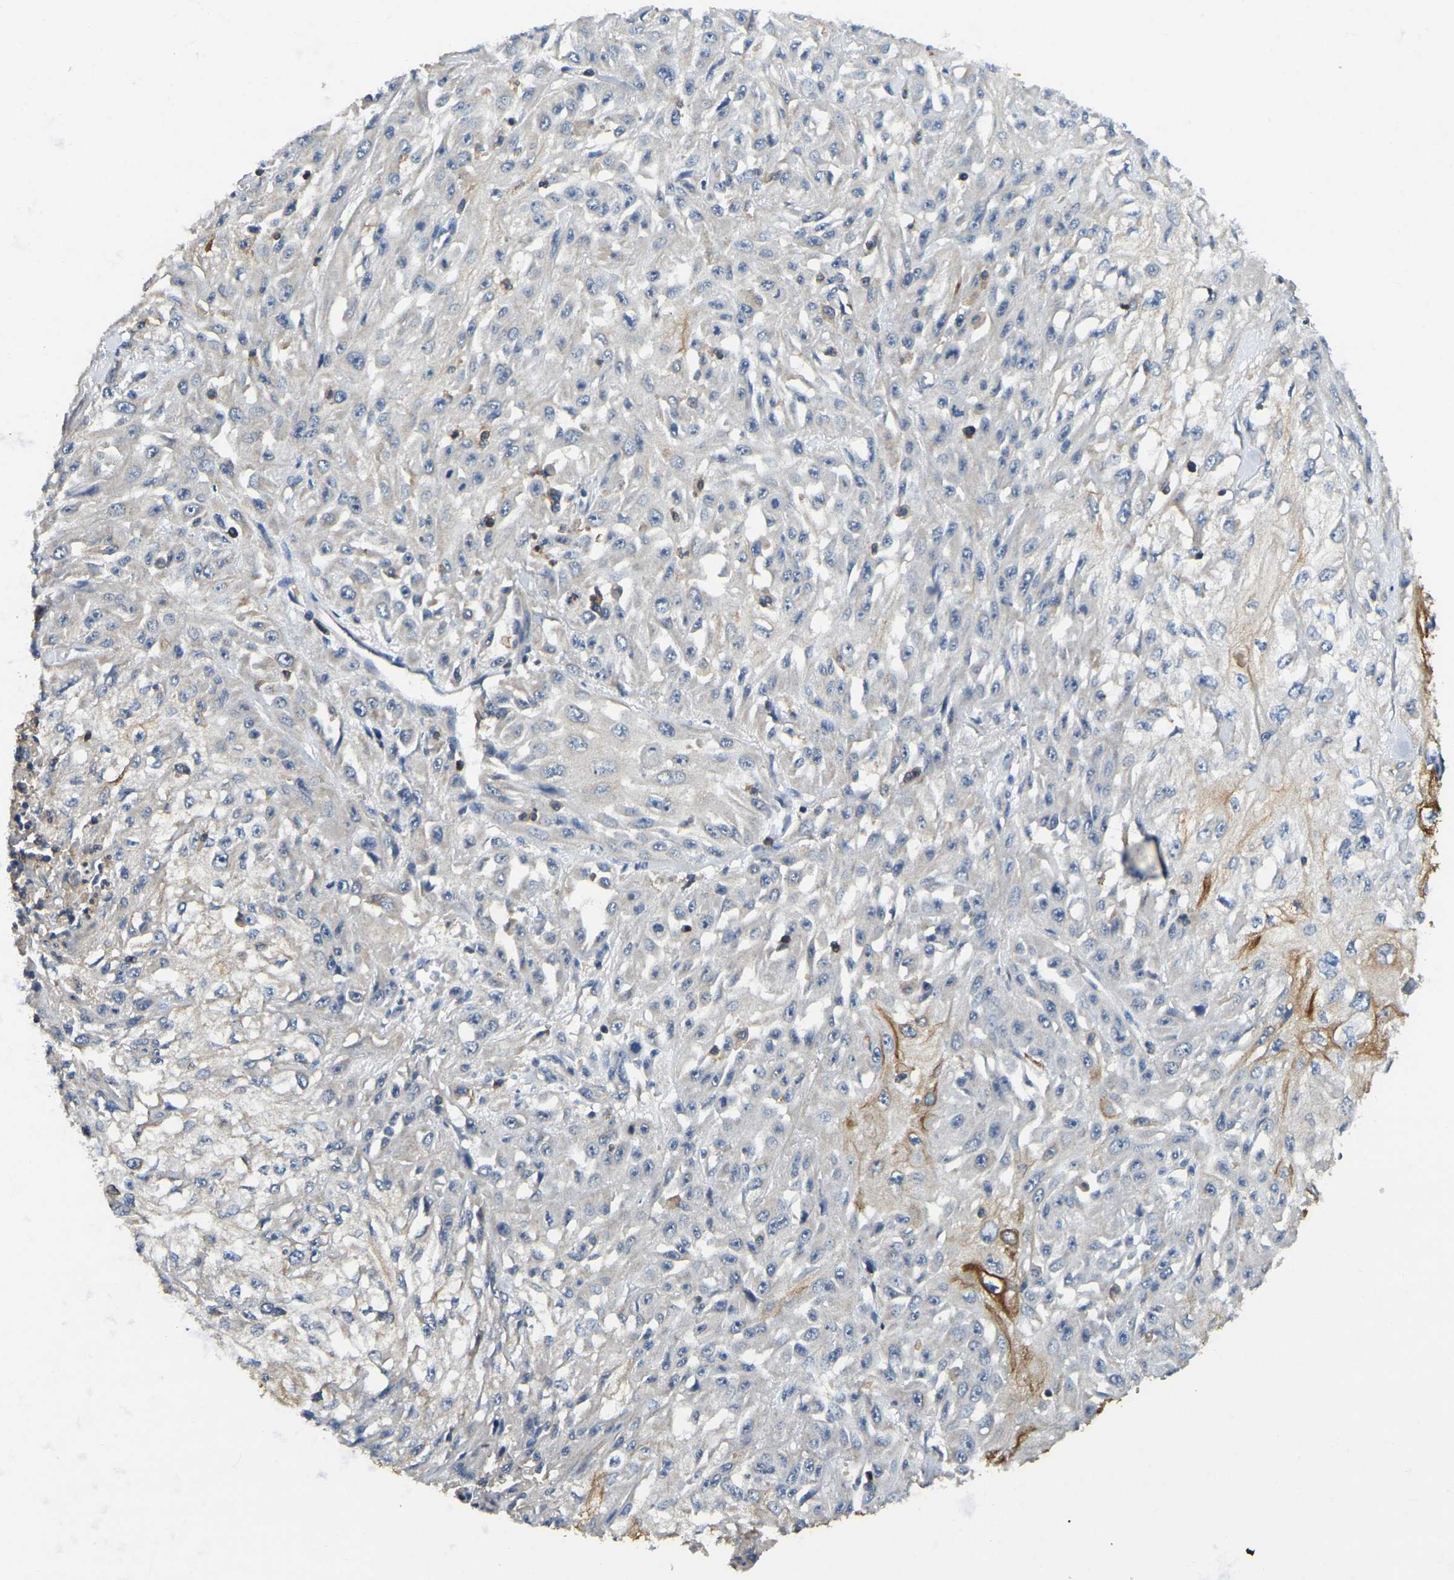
{"staining": {"intensity": "moderate", "quantity": "<25%", "location": "cytoplasmic/membranous"}, "tissue": "skin cancer", "cell_type": "Tumor cells", "image_type": "cancer", "snomed": [{"axis": "morphology", "description": "Squamous cell carcinoma, NOS"}, {"axis": "morphology", "description": "Squamous cell carcinoma, metastatic, NOS"}, {"axis": "topography", "description": "Skin"}, {"axis": "topography", "description": "Lymph node"}], "caption": "Brown immunohistochemical staining in skin cancer (squamous cell carcinoma) displays moderate cytoplasmic/membranous expression in about <25% of tumor cells. The staining is performed using DAB brown chromogen to label protein expression. The nuclei are counter-stained blue using hematoxylin.", "gene": "SMPD2", "patient": {"sex": "male", "age": 75}}